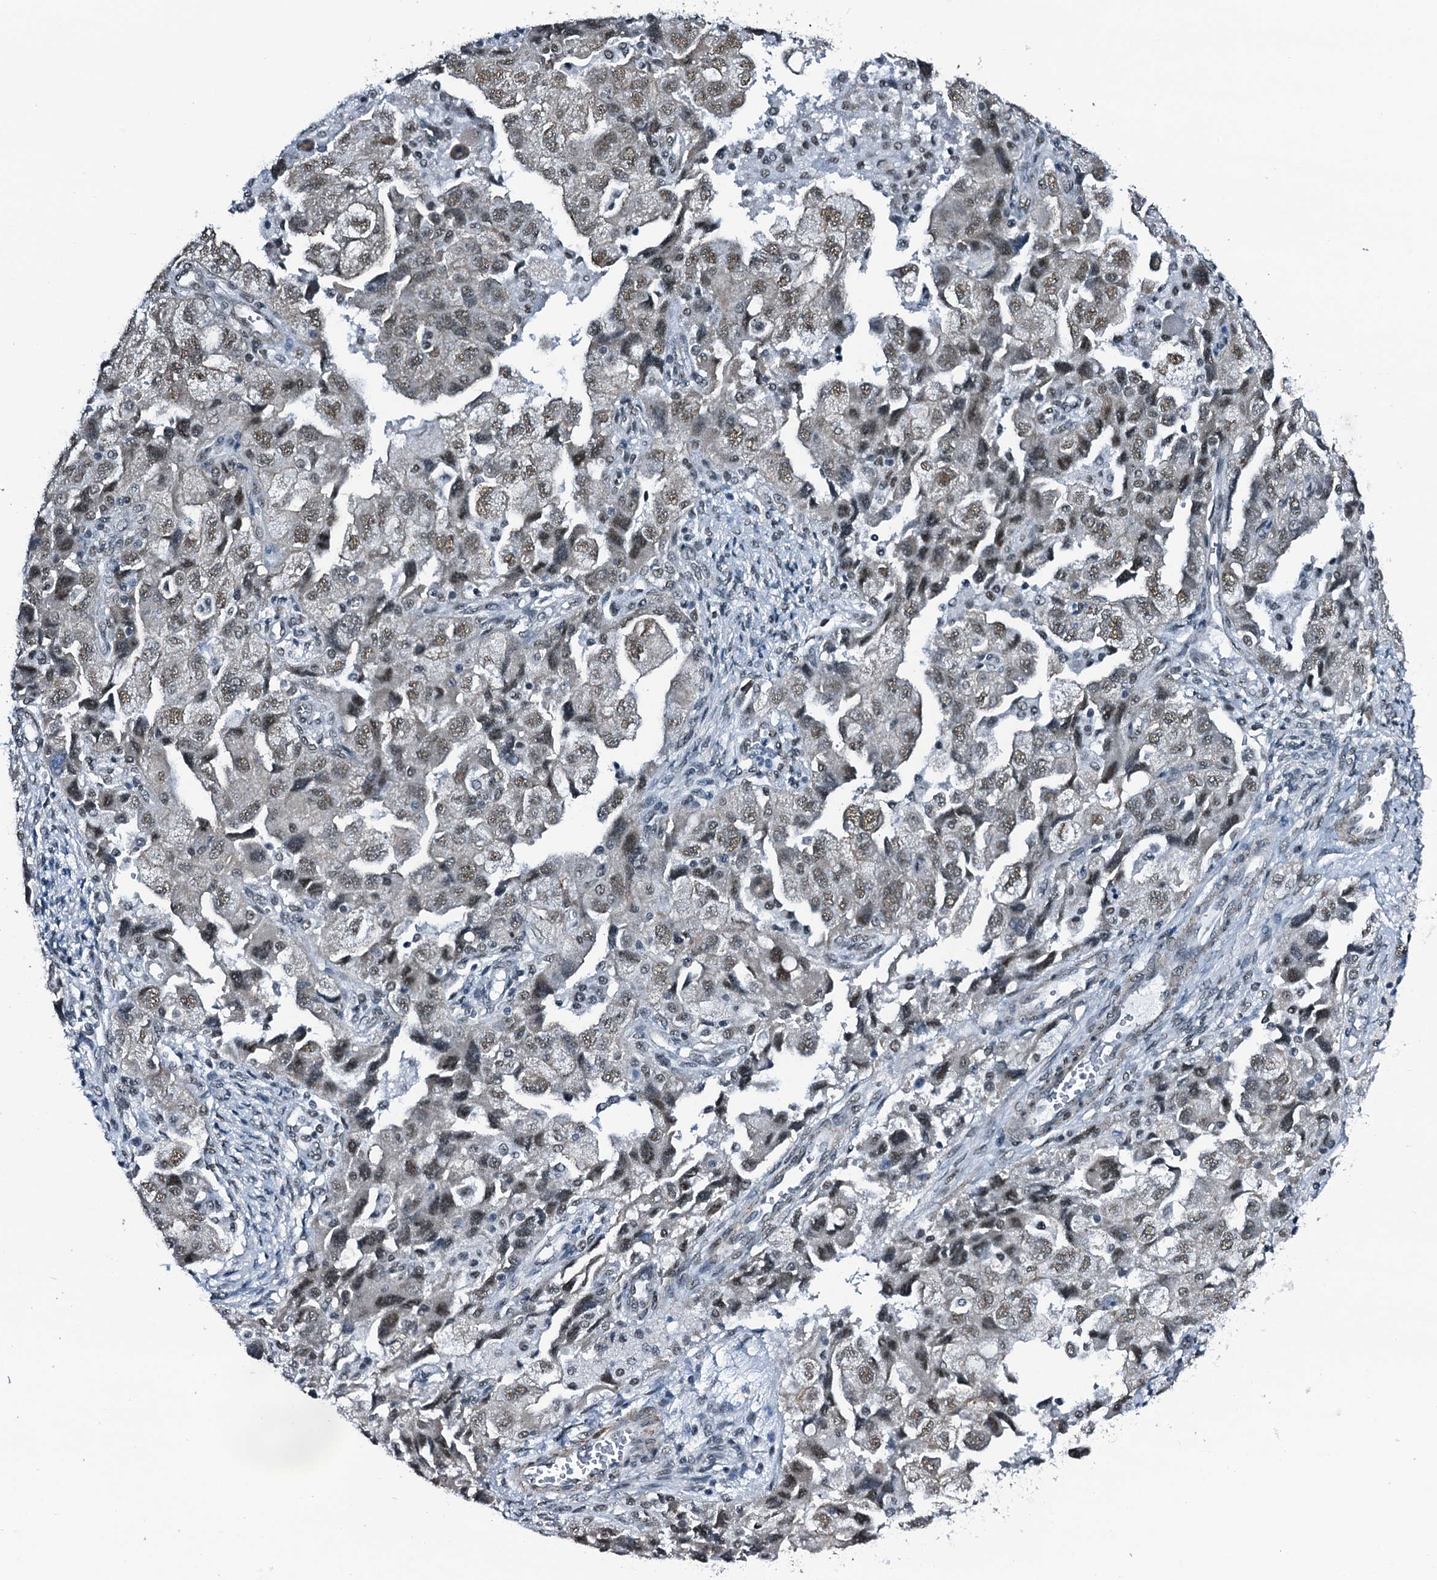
{"staining": {"intensity": "weak", "quantity": "25%-75%", "location": "nuclear"}, "tissue": "ovarian cancer", "cell_type": "Tumor cells", "image_type": "cancer", "snomed": [{"axis": "morphology", "description": "Carcinoma, NOS"}, {"axis": "morphology", "description": "Cystadenocarcinoma, serous, NOS"}, {"axis": "topography", "description": "Ovary"}], "caption": "Weak nuclear protein positivity is appreciated in approximately 25%-75% of tumor cells in ovarian carcinoma. (Stains: DAB in brown, nuclei in blue, Microscopy: brightfield microscopy at high magnification).", "gene": "CWC15", "patient": {"sex": "female", "age": 69}}